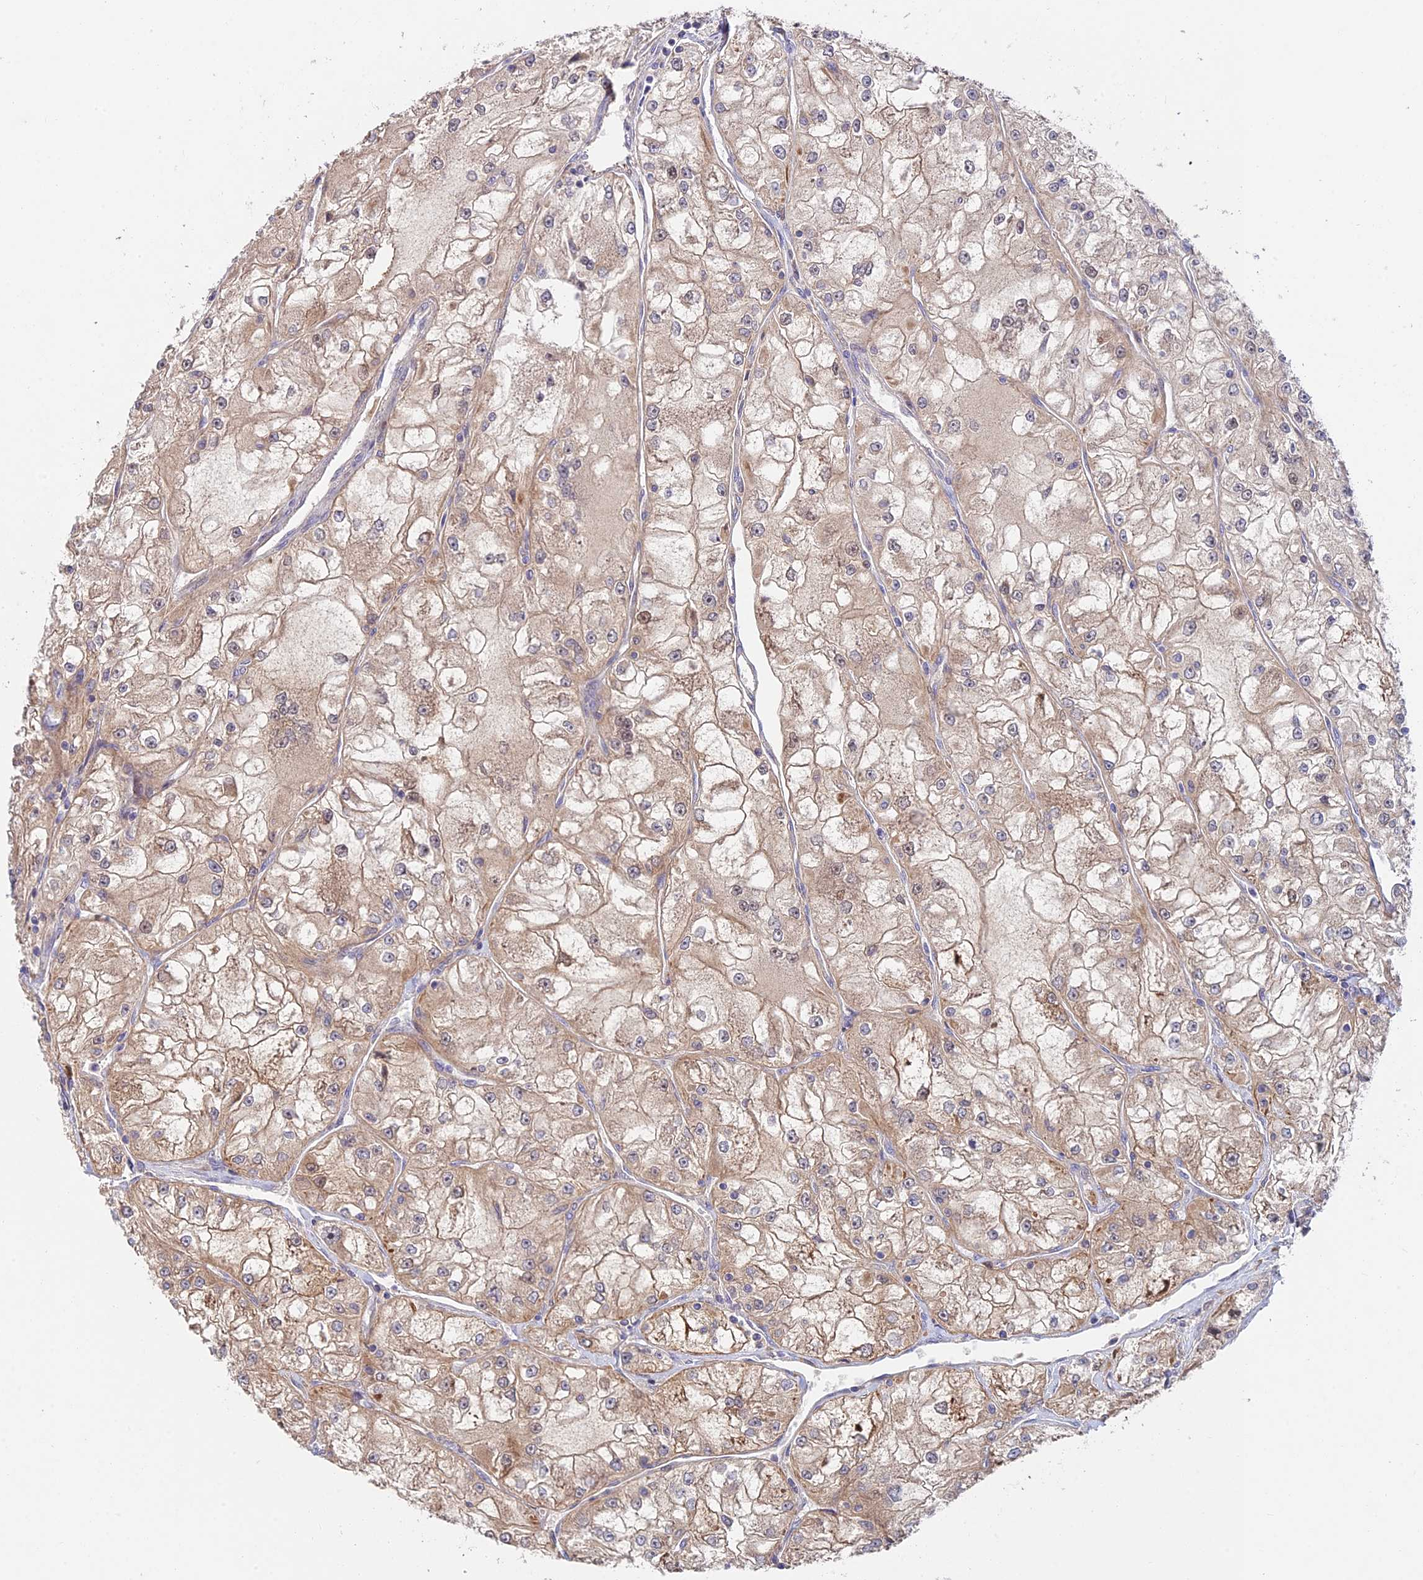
{"staining": {"intensity": "weak", "quantity": ">75%", "location": "cytoplasmic/membranous"}, "tissue": "renal cancer", "cell_type": "Tumor cells", "image_type": "cancer", "snomed": [{"axis": "morphology", "description": "Adenocarcinoma, NOS"}, {"axis": "topography", "description": "Kidney"}], "caption": "Brown immunohistochemical staining in human renal cancer exhibits weak cytoplasmic/membranous staining in about >75% of tumor cells. (IHC, brightfield microscopy, high magnification).", "gene": "FUOM", "patient": {"sex": "female", "age": 72}}